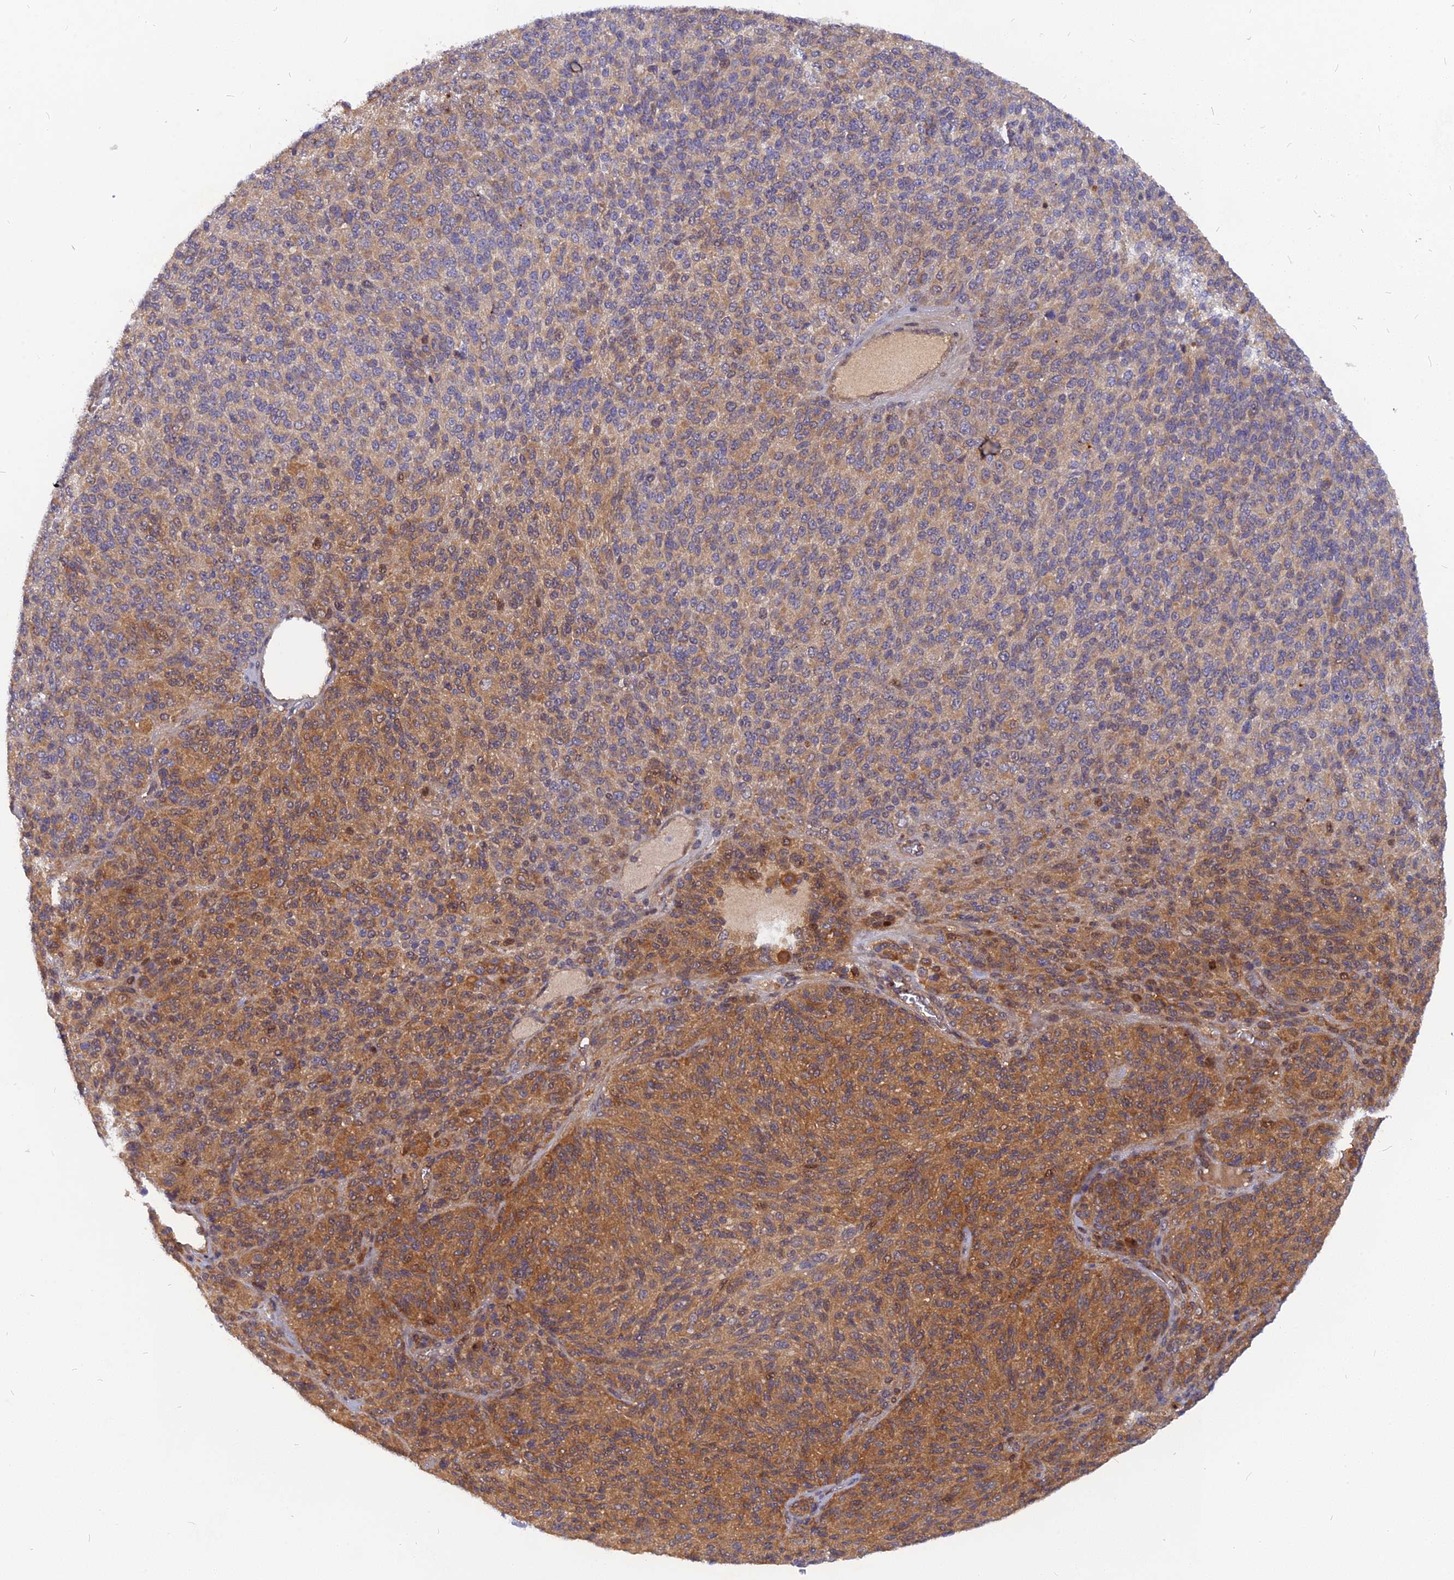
{"staining": {"intensity": "moderate", "quantity": "25%-75%", "location": "cytoplasmic/membranous"}, "tissue": "melanoma", "cell_type": "Tumor cells", "image_type": "cancer", "snomed": [{"axis": "morphology", "description": "Malignant melanoma, Metastatic site"}, {"axis": "topography", "description": "Brain"}], "caption": "A high-resolution micrograph shows IHC staining of melanoma, which shows moderate cytoplasmic/membranous expression in approximately 25%-75% of tumor cells. (brown staining indicates protein expression, while blue staining denotes nuclei).", "gene": "ARL2BP", "patient": {"sex": "female", "age": 56}}